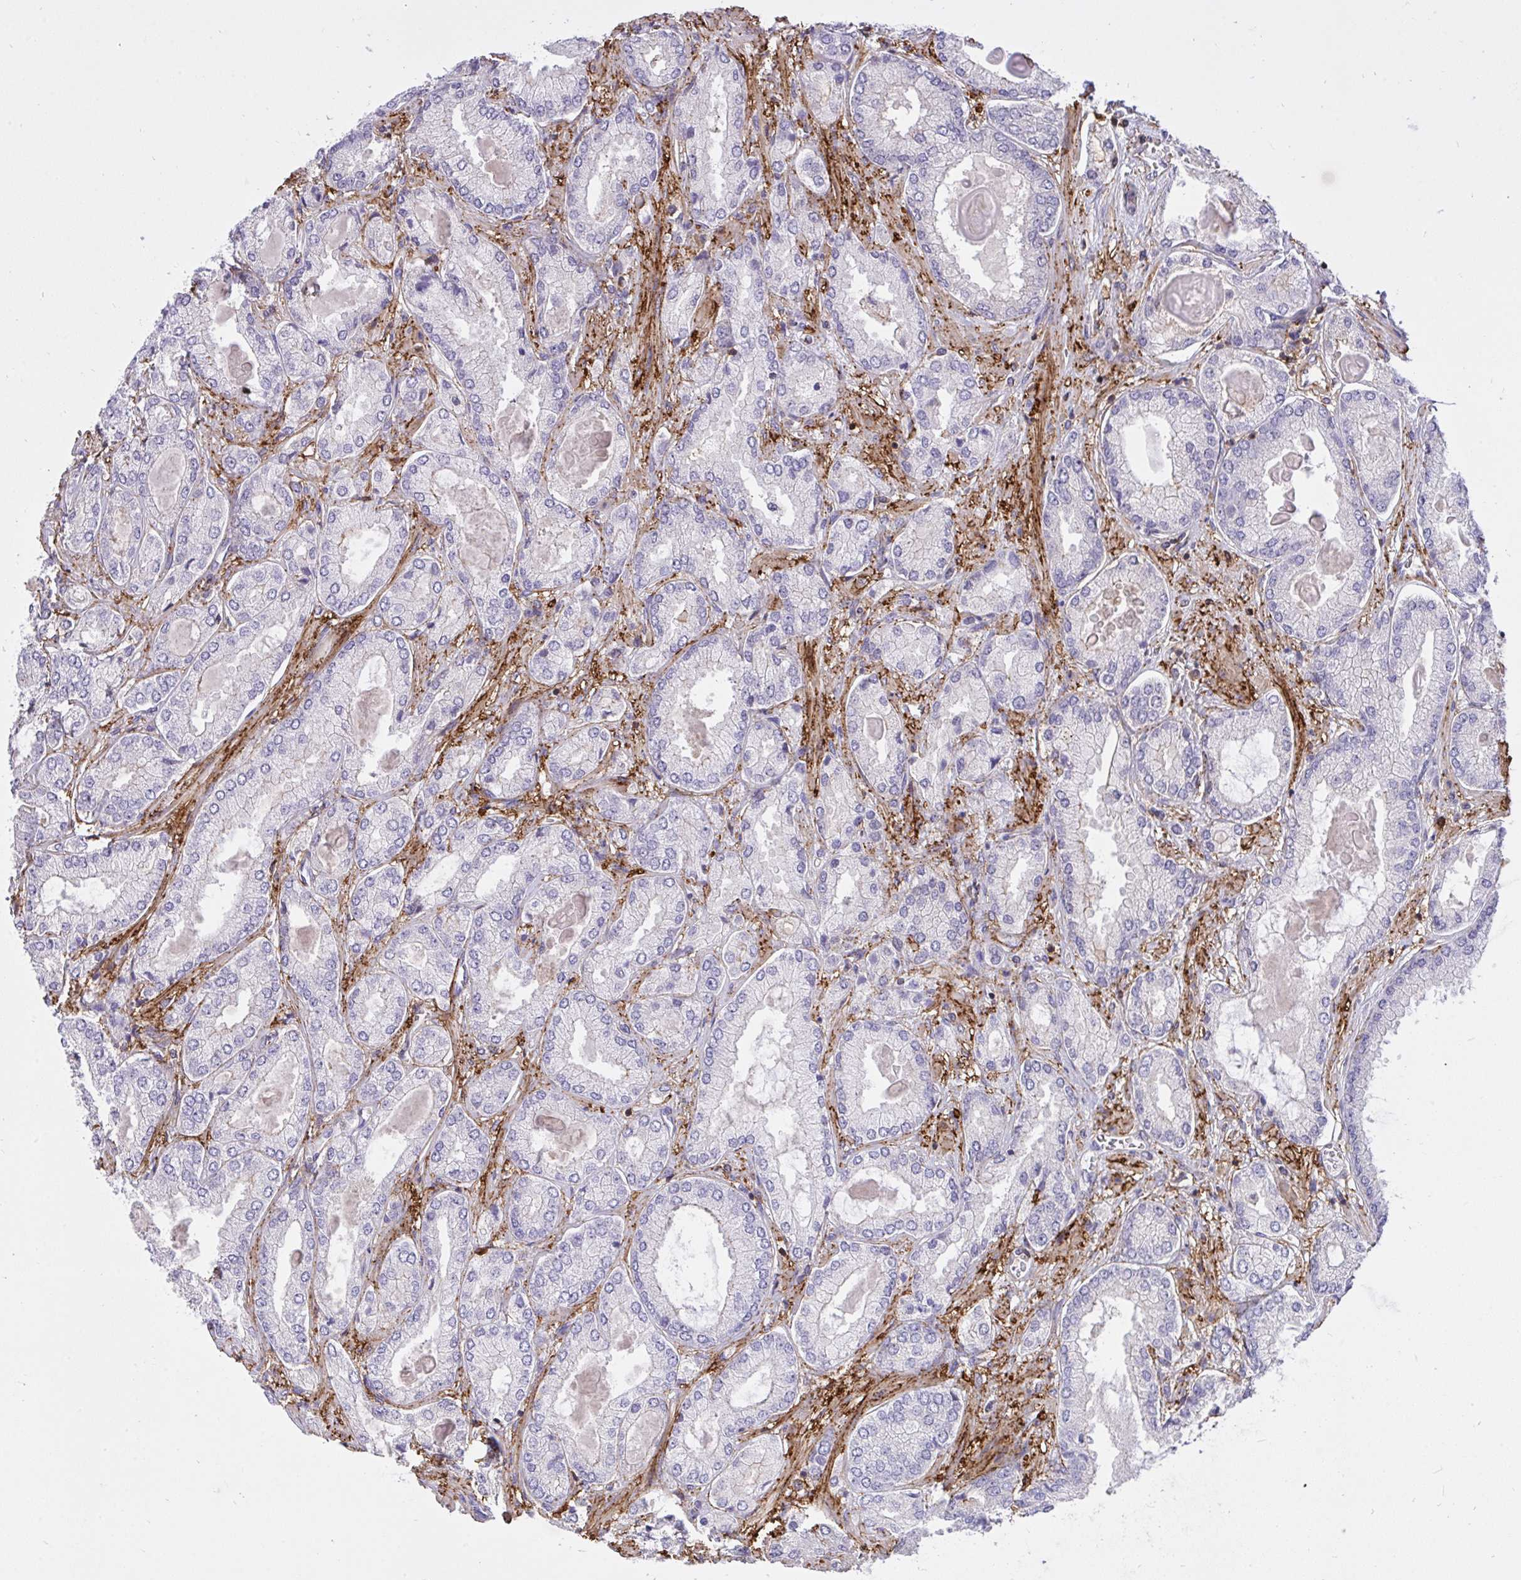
{"staining": {"intensity": "weak", "quantity": "<25%", "location": "cytoplasmic/membranous"}, "tissue": "prostate cancer", "cell_type": "Tumor cells", "image_type": "cancer", "snomed": [{"axis": "morphology", "description": "Adenocarcinoma, High grade"}, {"axis": "topography", "description": "Prostate"}], "caption": "Tumor cells are negative for brown protein staining in high-grade adenocarcinoma (prostate). (DAB (3,3'-diaminobenzidine) immunohistochemistry (IHC) visualized using brightfield microscopy, high magnification).", "gene": "ERI1", "patient": {"sex": "male", "age": 68}}